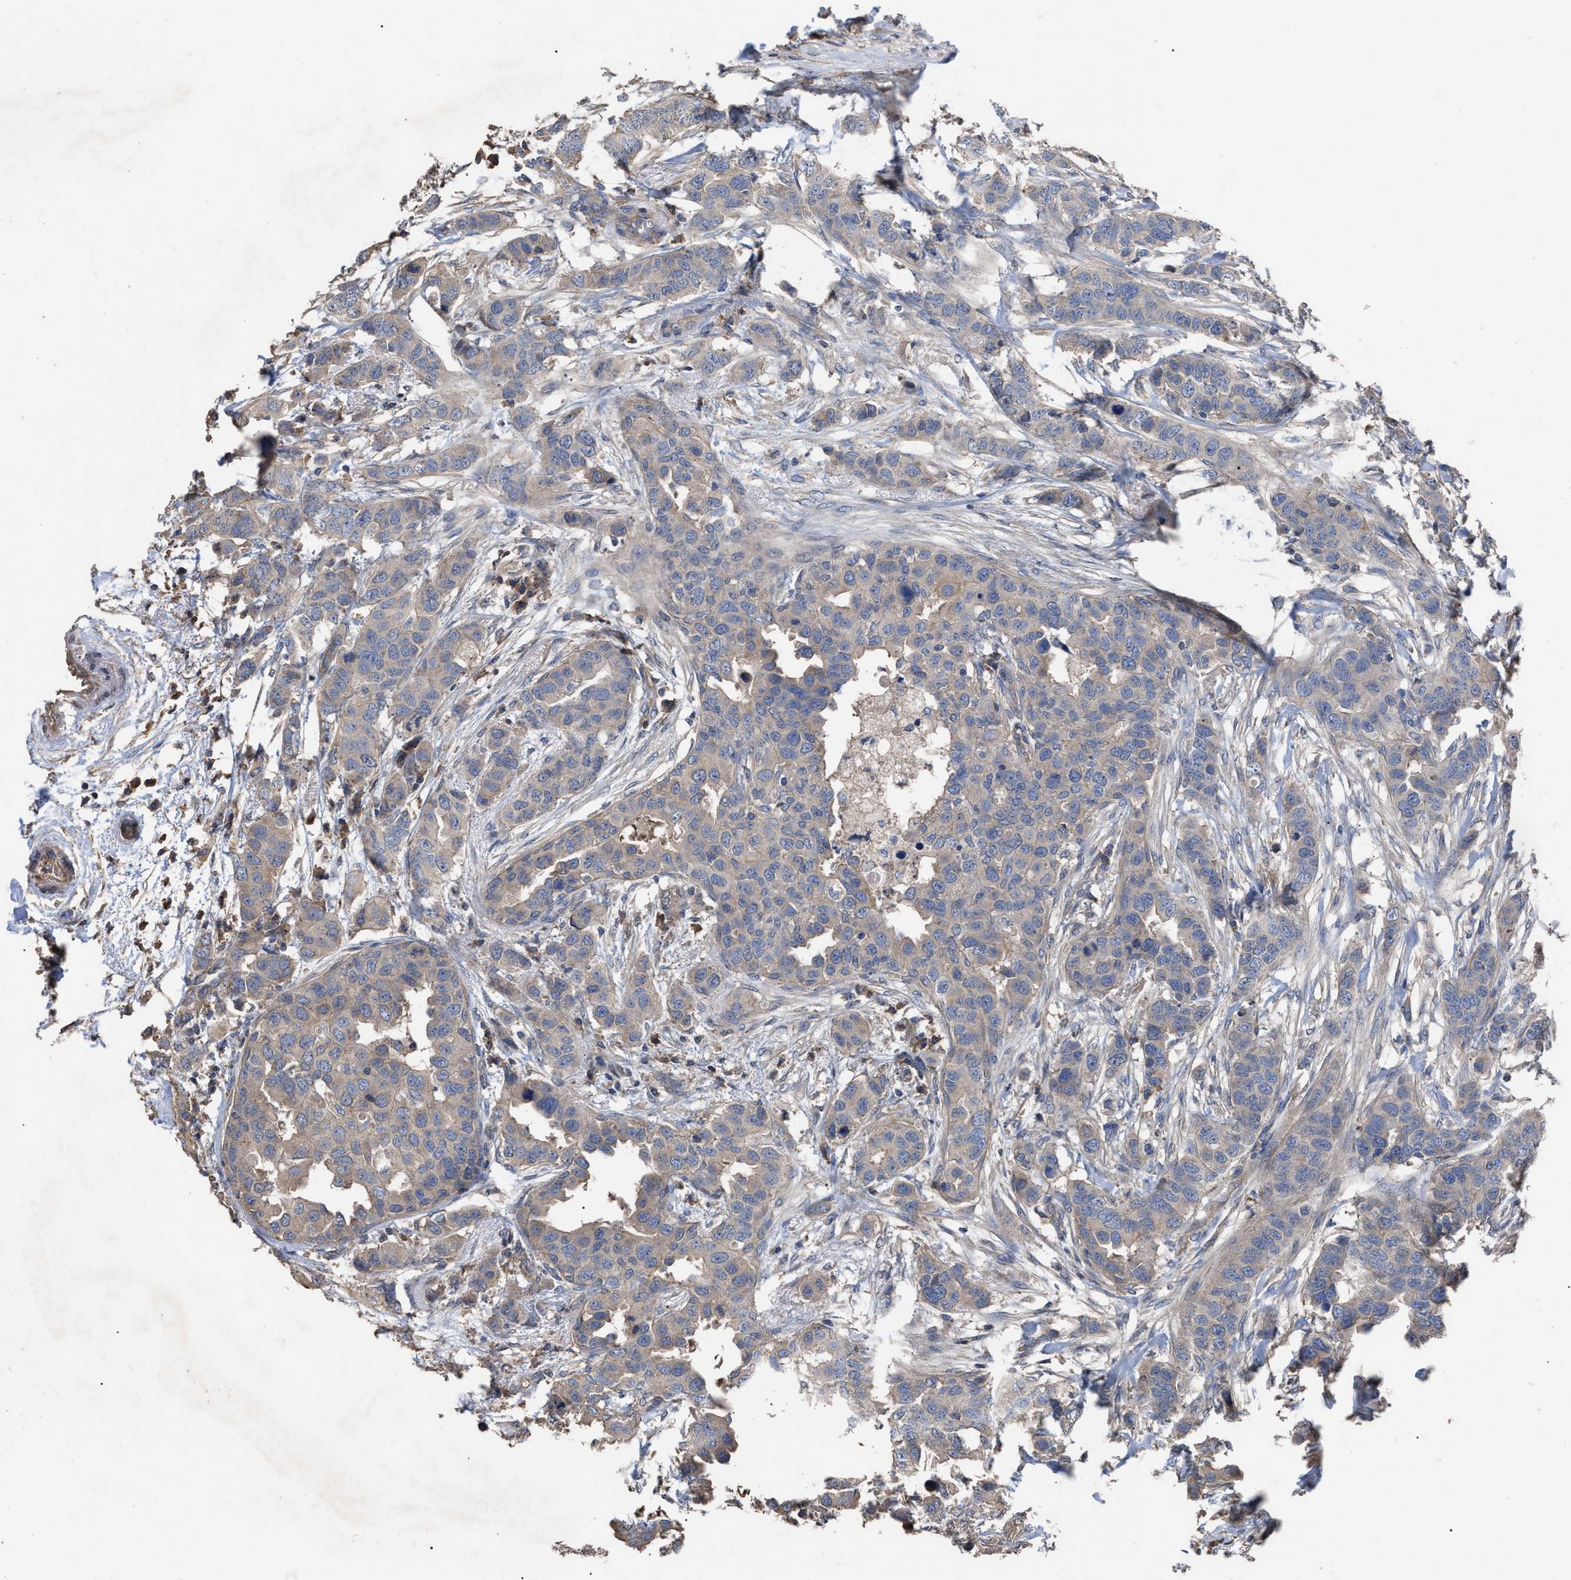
{"staining": {"intensity": "weak", "quantity": "25%-75%", "location": "cytoplasmic/membranous"}, "tissue": "breast cancer", "cell_type": "Tumor cells", "image_type": "cancer", "snomed": [{"axis": "morphology", "description": "Duct carcinoma"}, {"axis": "topography", "description": "Breast"}], "caption": "Breast invasive ductal carcinoma stained with immunohistochemistry demonstrates weak cytoplasmic/membranous staining in approximately 25%-75% of tumor cells.", "gene": "BTN2A1", "patient": {"sex": "female", "age": 50}}